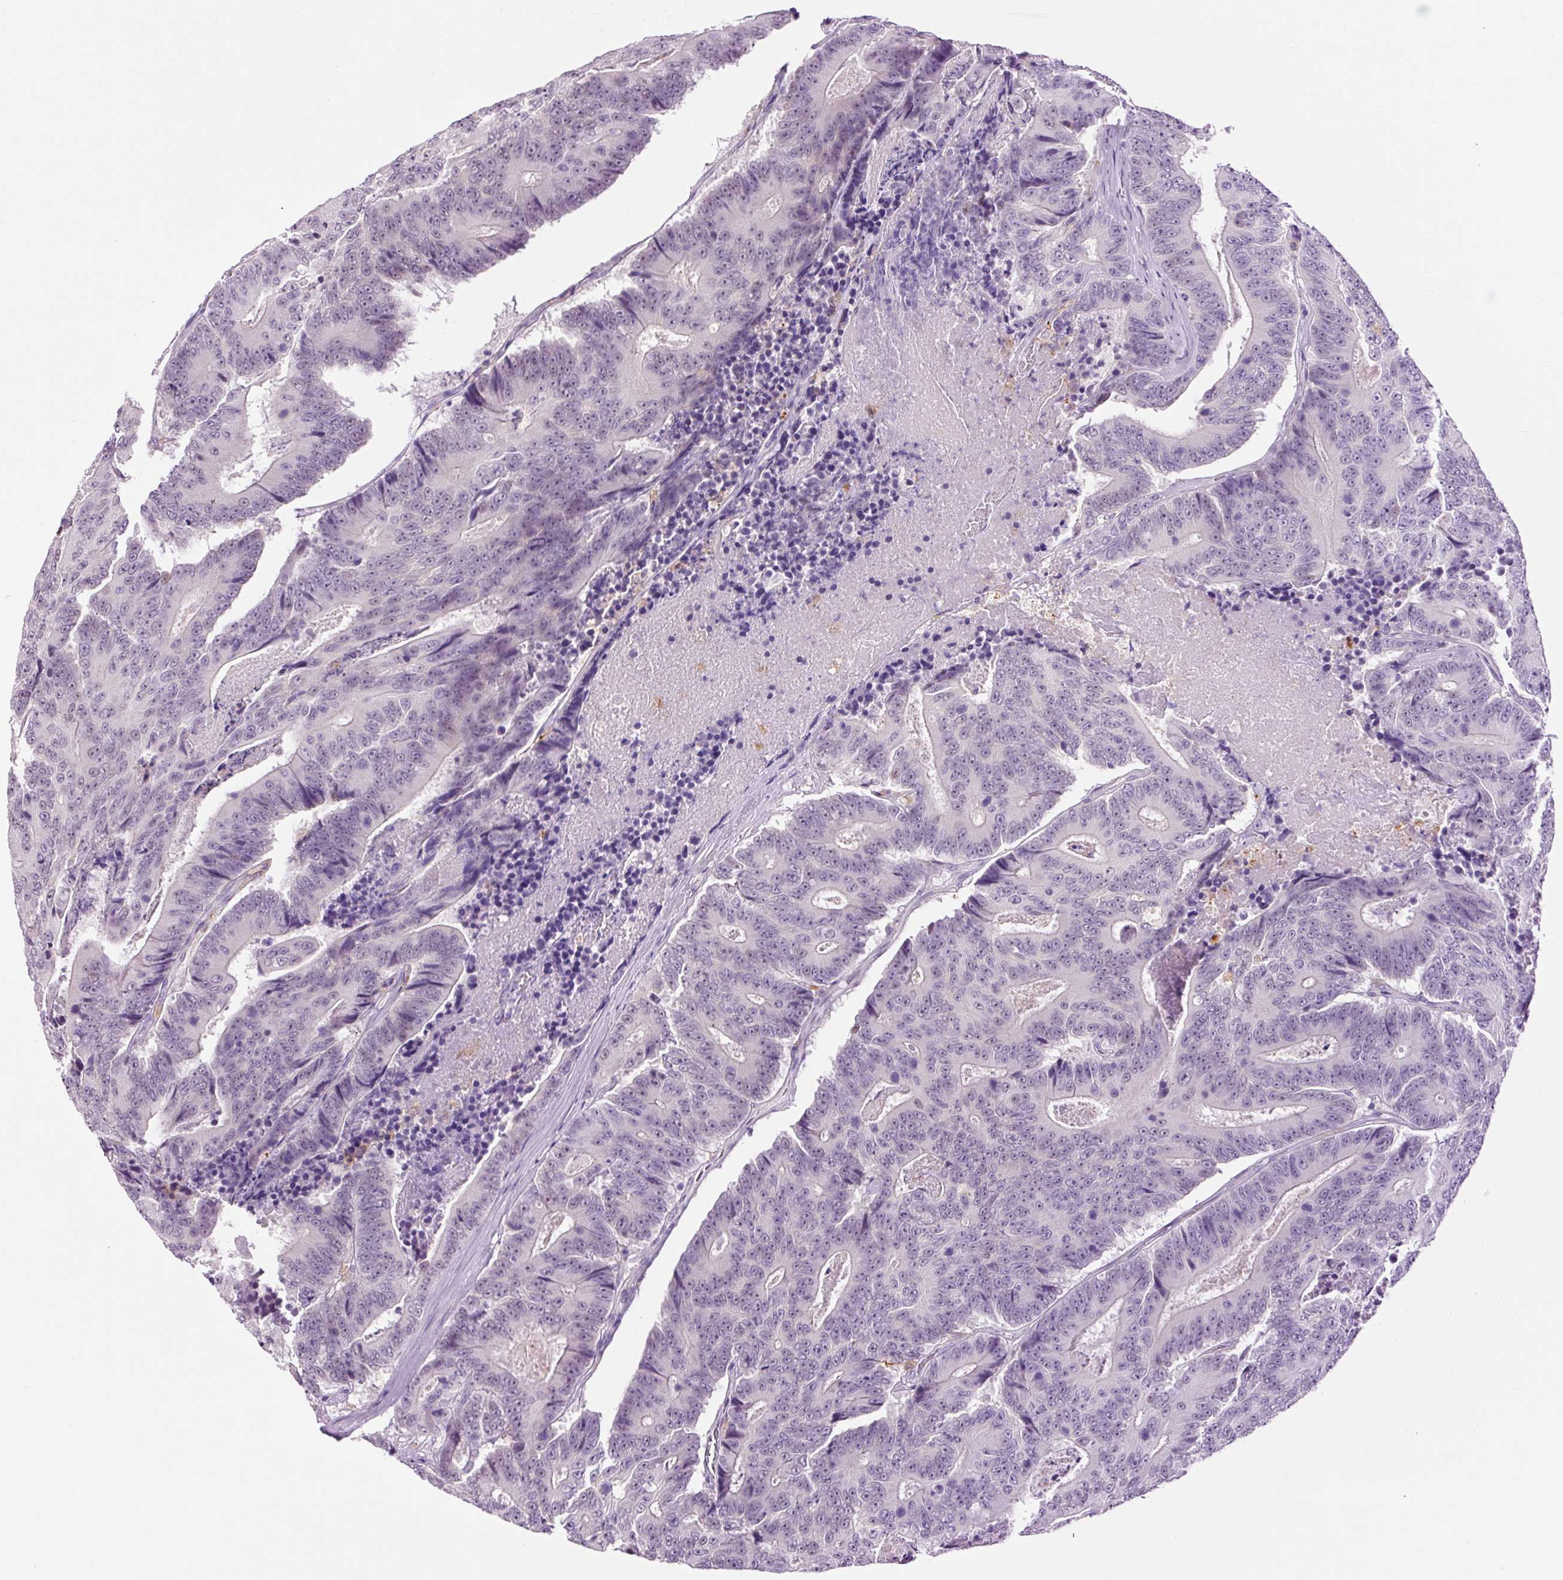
{"staining": {"intensity": "negative", "quantity": "none", "location": "none"}, "tissue": "colorectal cancer", "cell_type": "Tumor cells", "image_type": "cancer", "snomed": [{"axis": "morphology", "description": "Adenocarcinoma, NOS"}, {"axis": "topography", "description": "Colon"}], "caption": "Tumor cells show no significant protein expression in colorectal cancer (adenocarcinoma).", "gene": "LY86", "patient": {"sex": "male", "age": 83}}